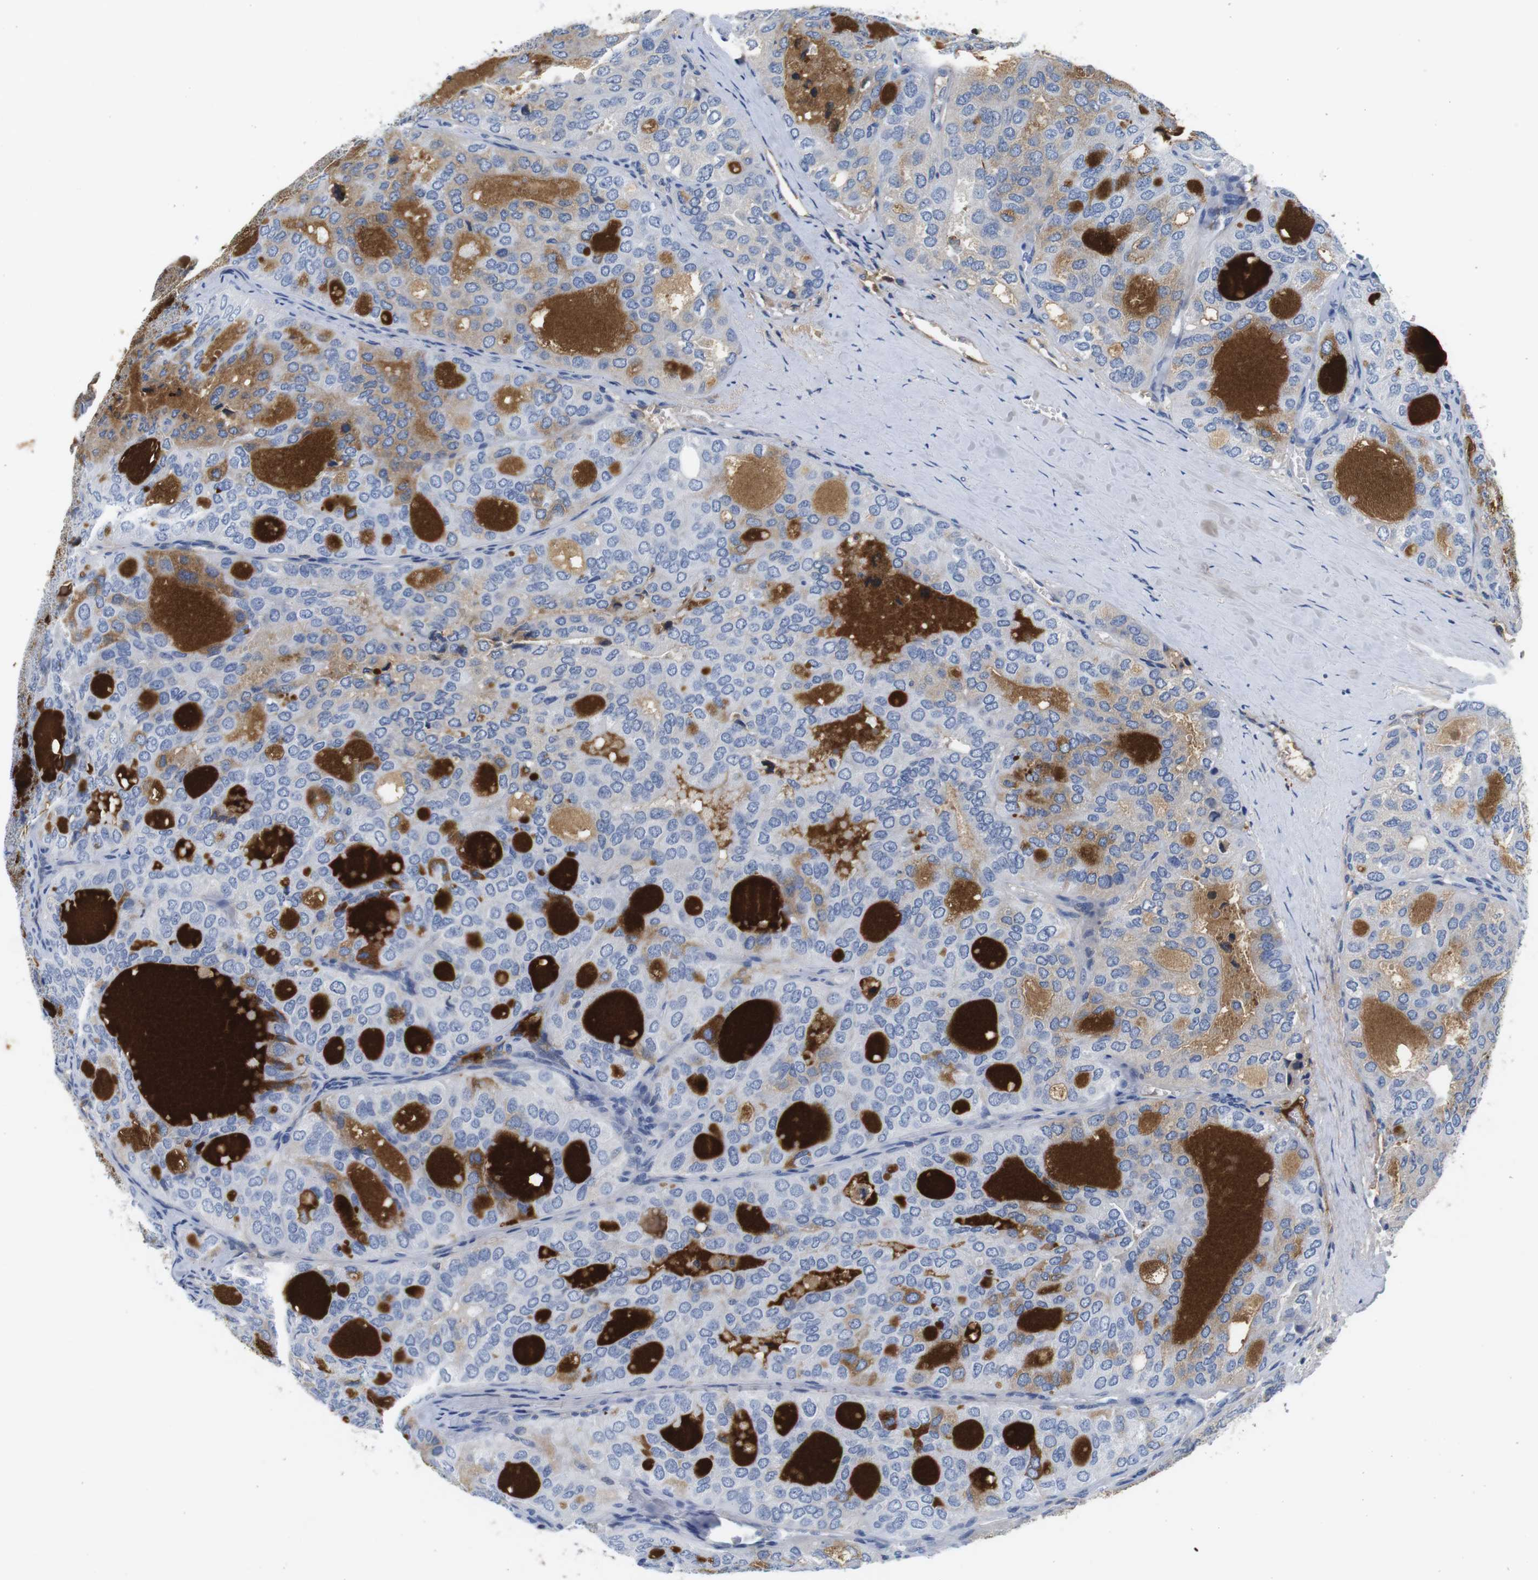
{"staining": {"intensity": "weak", "quantity": "<25%", "location": "cytoplasmic/membranous"}, "tissue": "thyroid cancer", "cell_type": "Tumor cells", "image_type": "cancer", "snomed": [{"axis": "morphology", "description": "Follicular adenoma carcinoma, NOS"}, {"axis": "topography", "description": "Thyroid gland"}], "caption": "This histopathology image is of follicular adenoma carcinoma (thyroid) stained with immunohistochemistry (IHC) to label a protein in brown with the nuclei are counter-stained blue. There is no expression in tumor cells.", "gene": "IGKC", "patient": {"sex": "male", "age": 75}}